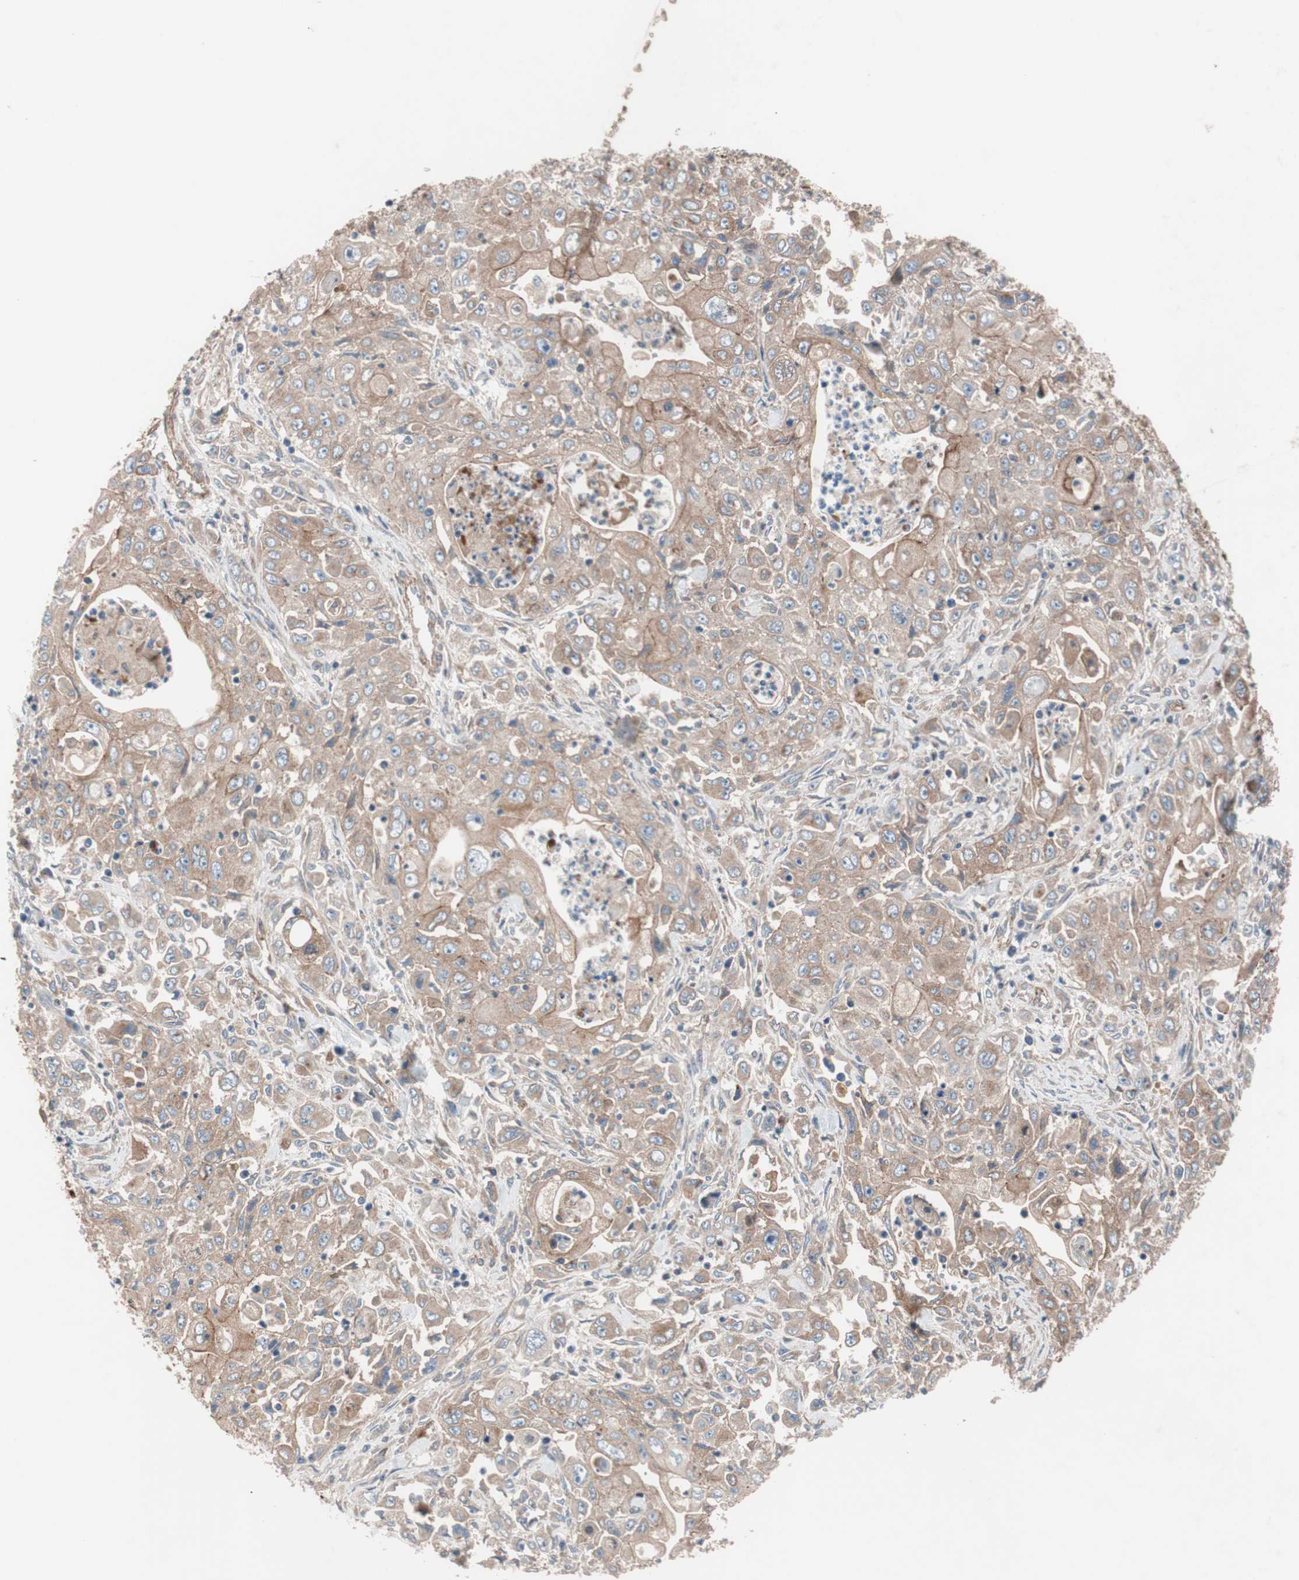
{"staining": {"intensity": "moderate", "quantity": ">75%", "location": "cytoplasmic/membranous"}, "tissue": "pancreatic cancer", "cell_type": "Tumor cells", "image_type": "cancer", "snomed": [{"axis": "morphology", "description": "Adenocarcinoma, NOS"}, {"axis": "topography", "description": "Pancreas"}], "caption": "Pancreatic adenocarcinoma stained with IHC demonstrates moderate cytoplasmic/membranous positivity in about >75% of tumor cells.", "gene": "SPINT1", "patient": {"sex": "male", "age": 70}}